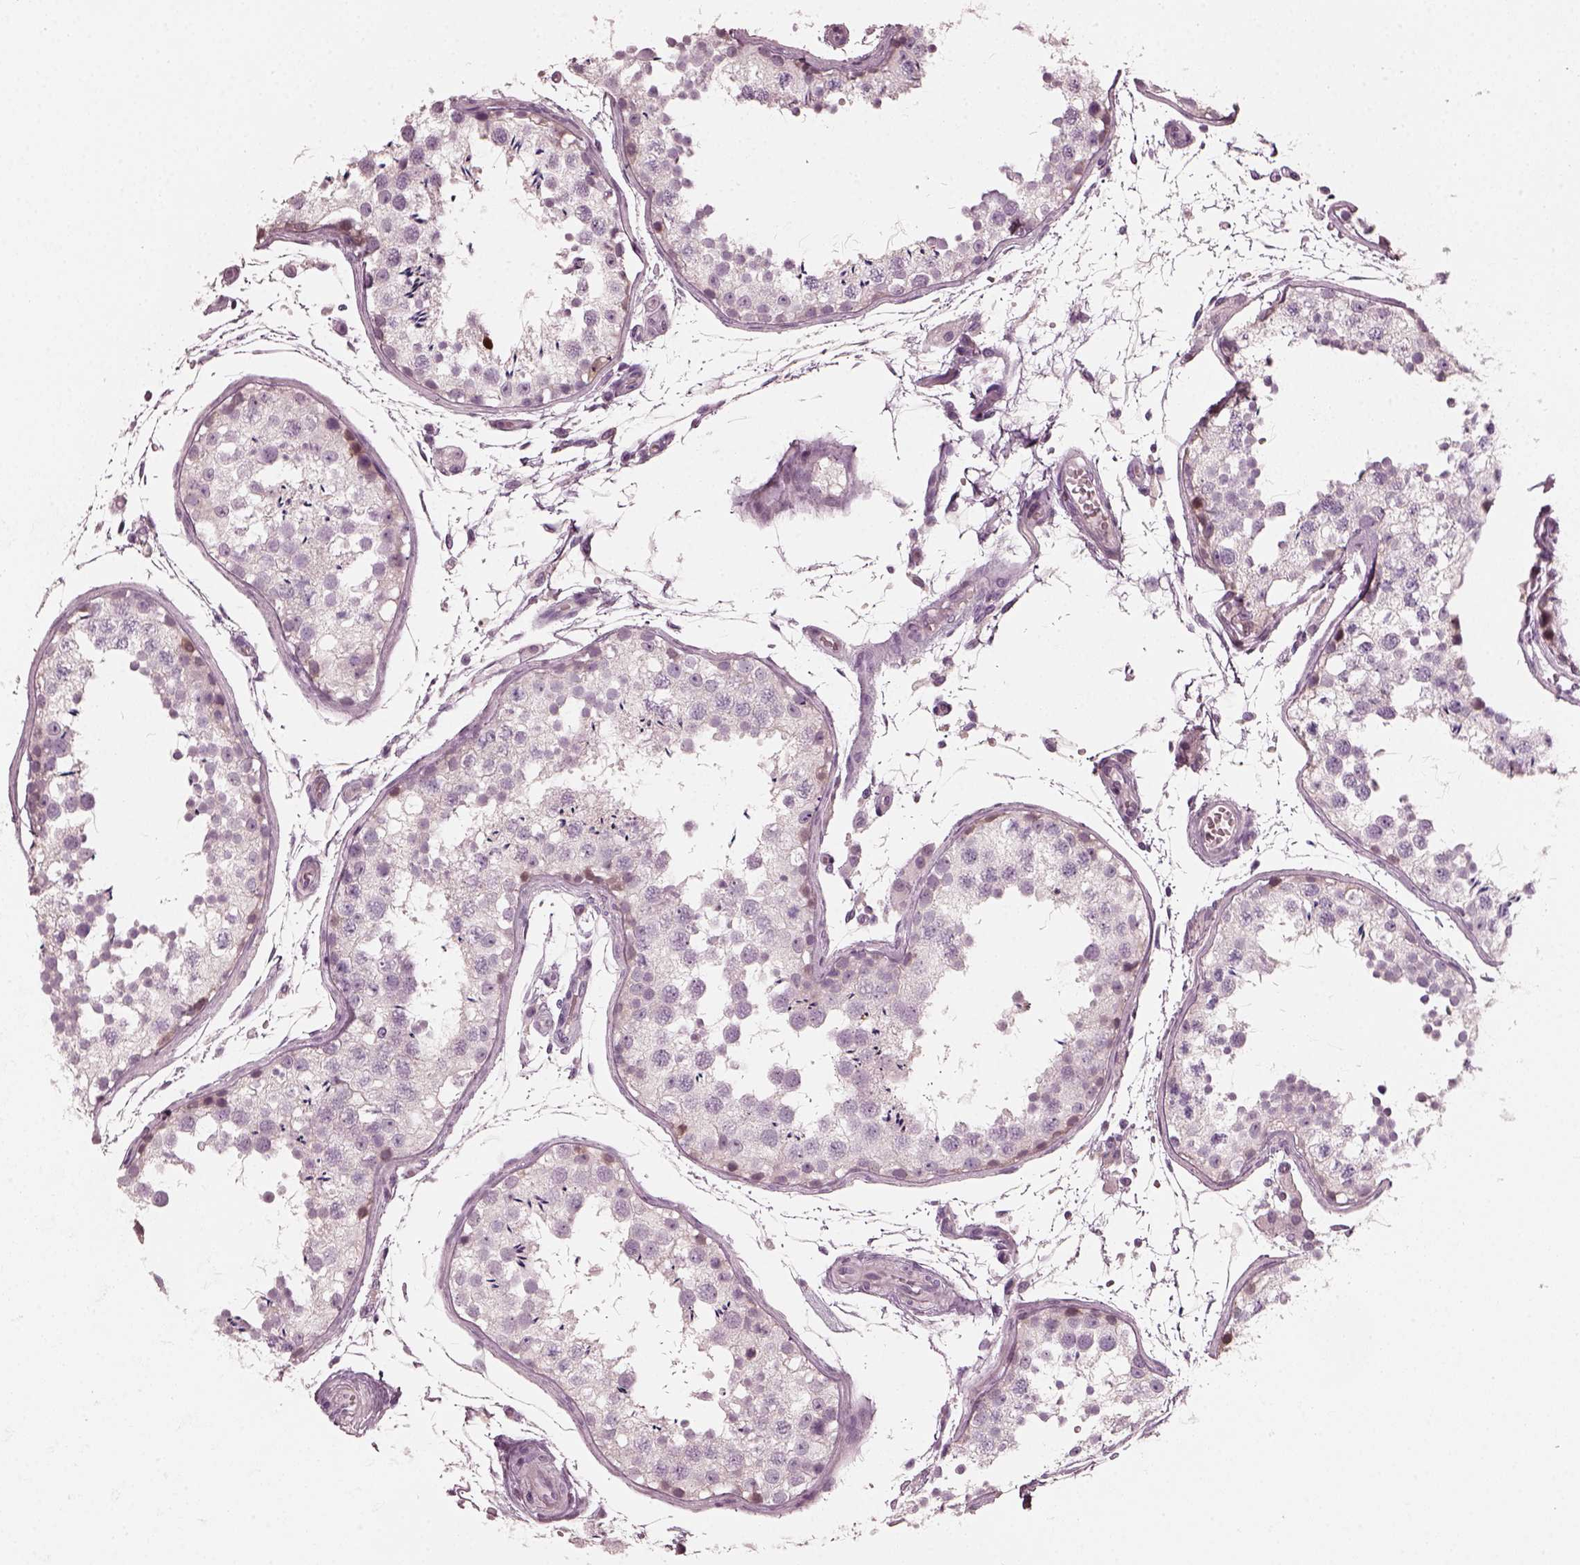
{"staining": {"intensity": "weak", "quantity": "<25%", "location": "cytoplasmic/membranous"}, "tissue": "testis", "cell_type": "Cells in seminiferous ducts", "image_type": "normal", "snomed": [{"axis": "morphology", "description": "Normal tissue, NOS"}, {"axis": "topography", "description": "Testis"}], "caption": "Cells in seminiferous ducts are negative for protein expression in unremarkable human testis. The staining was performed using DAB (3,3'-diaminobenzidine) to visualize the protein expression in brown, while the nuclei were stained in blue with hematoxylin (Magnification: 20x).", "gene": "CHIT1", "patient": {"sex": "male", "age": 29}}